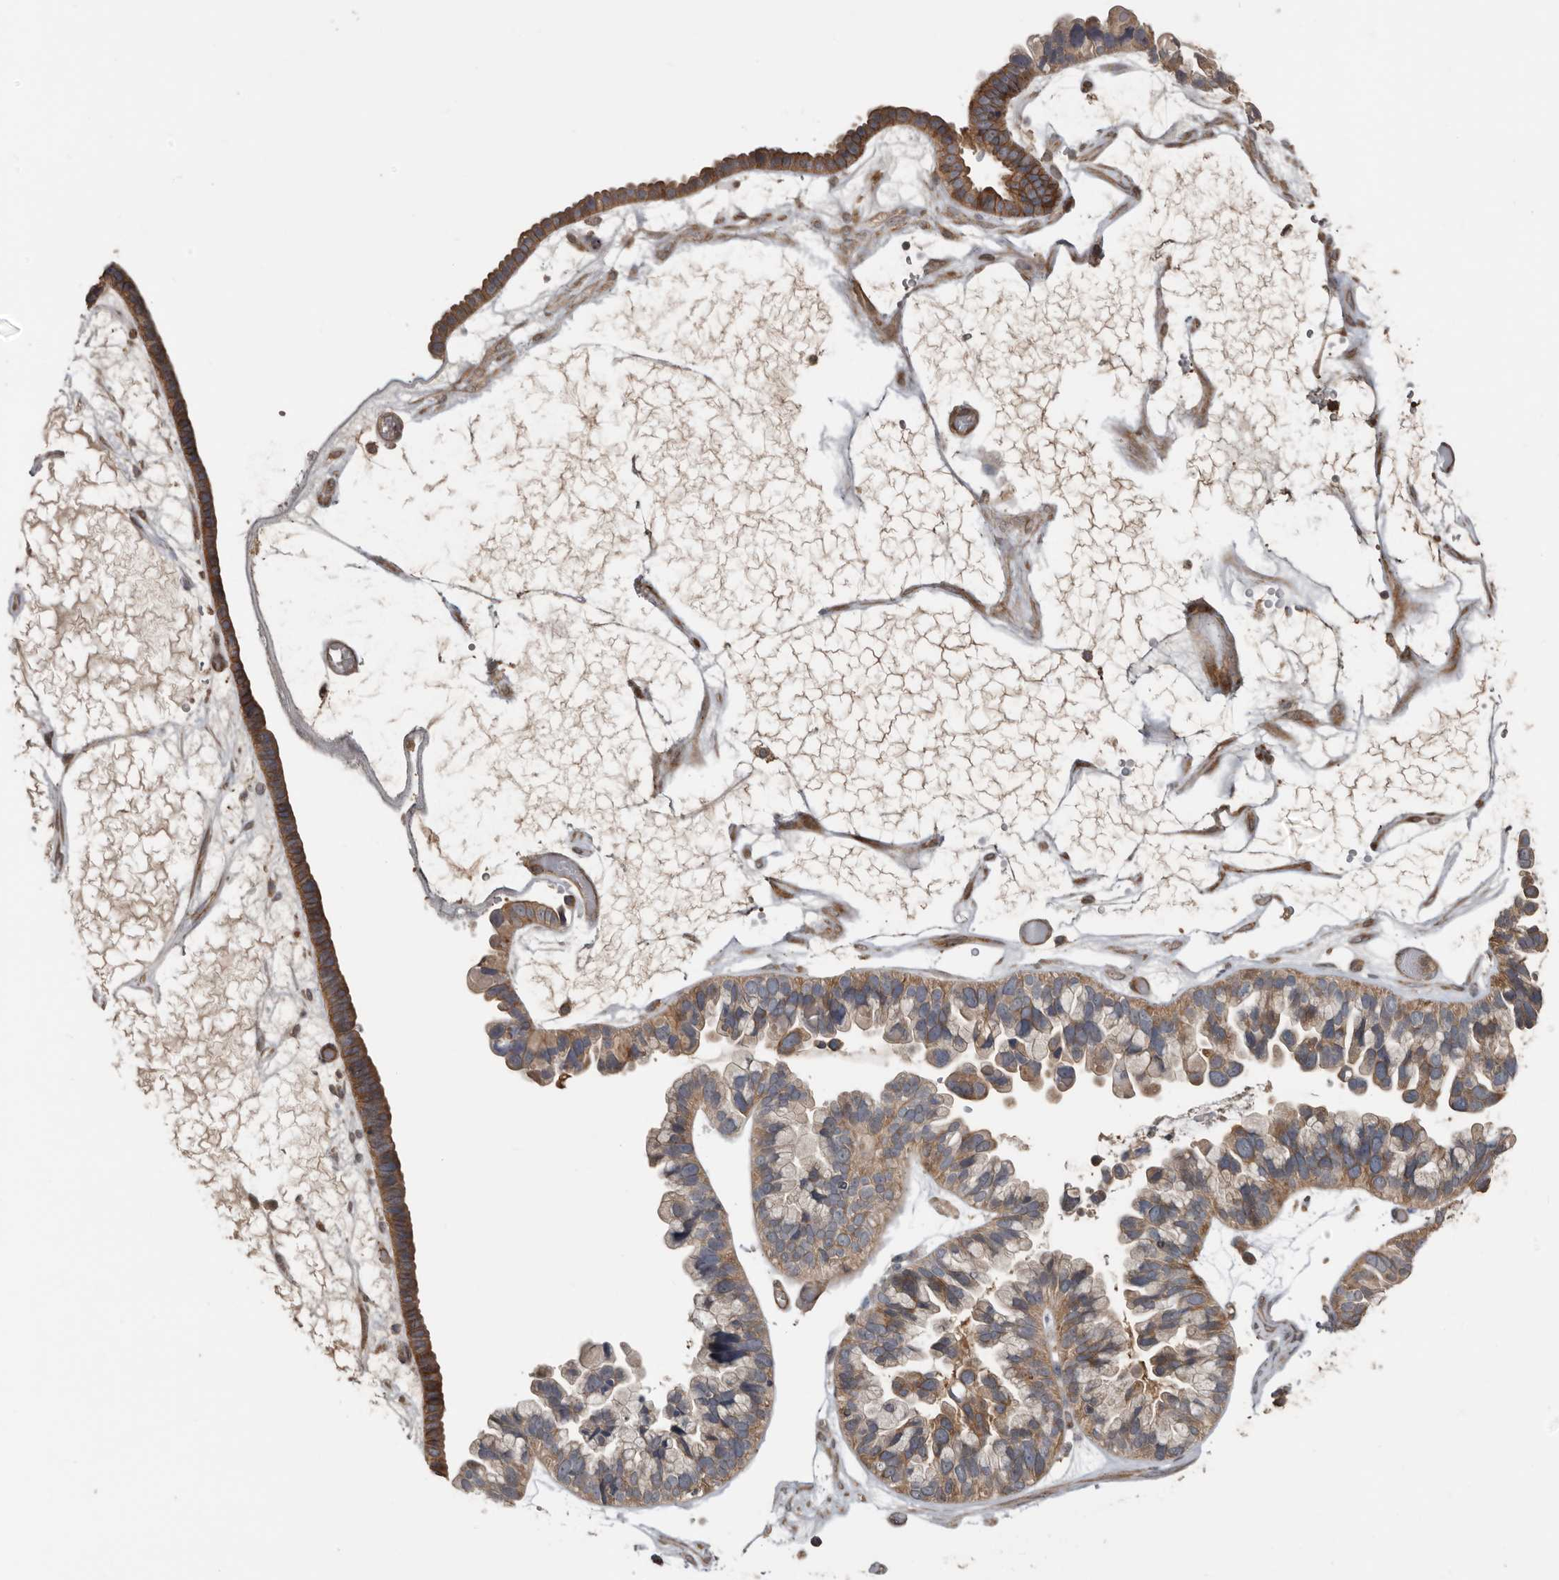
{"staining": {"intensity": "moderate", "quantity": ">75%", "location": "cytoplasmic/membranous"}, "tissue": "ovarian cancer", "cell_type": "Tumor cells", "image_type": "cancer", "snomed": [{"axis": "morphology", "description": "Cystadenocarcinoma, serous, NOS"}, {"axis": "topography", "description": "Ovary"}], "caption": "There is medium levels of moderate cytoplasmic/membranous expression in tumor cells of ovarian cancer (serous cystadenocarcinoma), as demonstrated by immunohistochemical staining (brown color).", "gene": "EXOC3L1", "patient": {"sex": "female", "age": 56}}